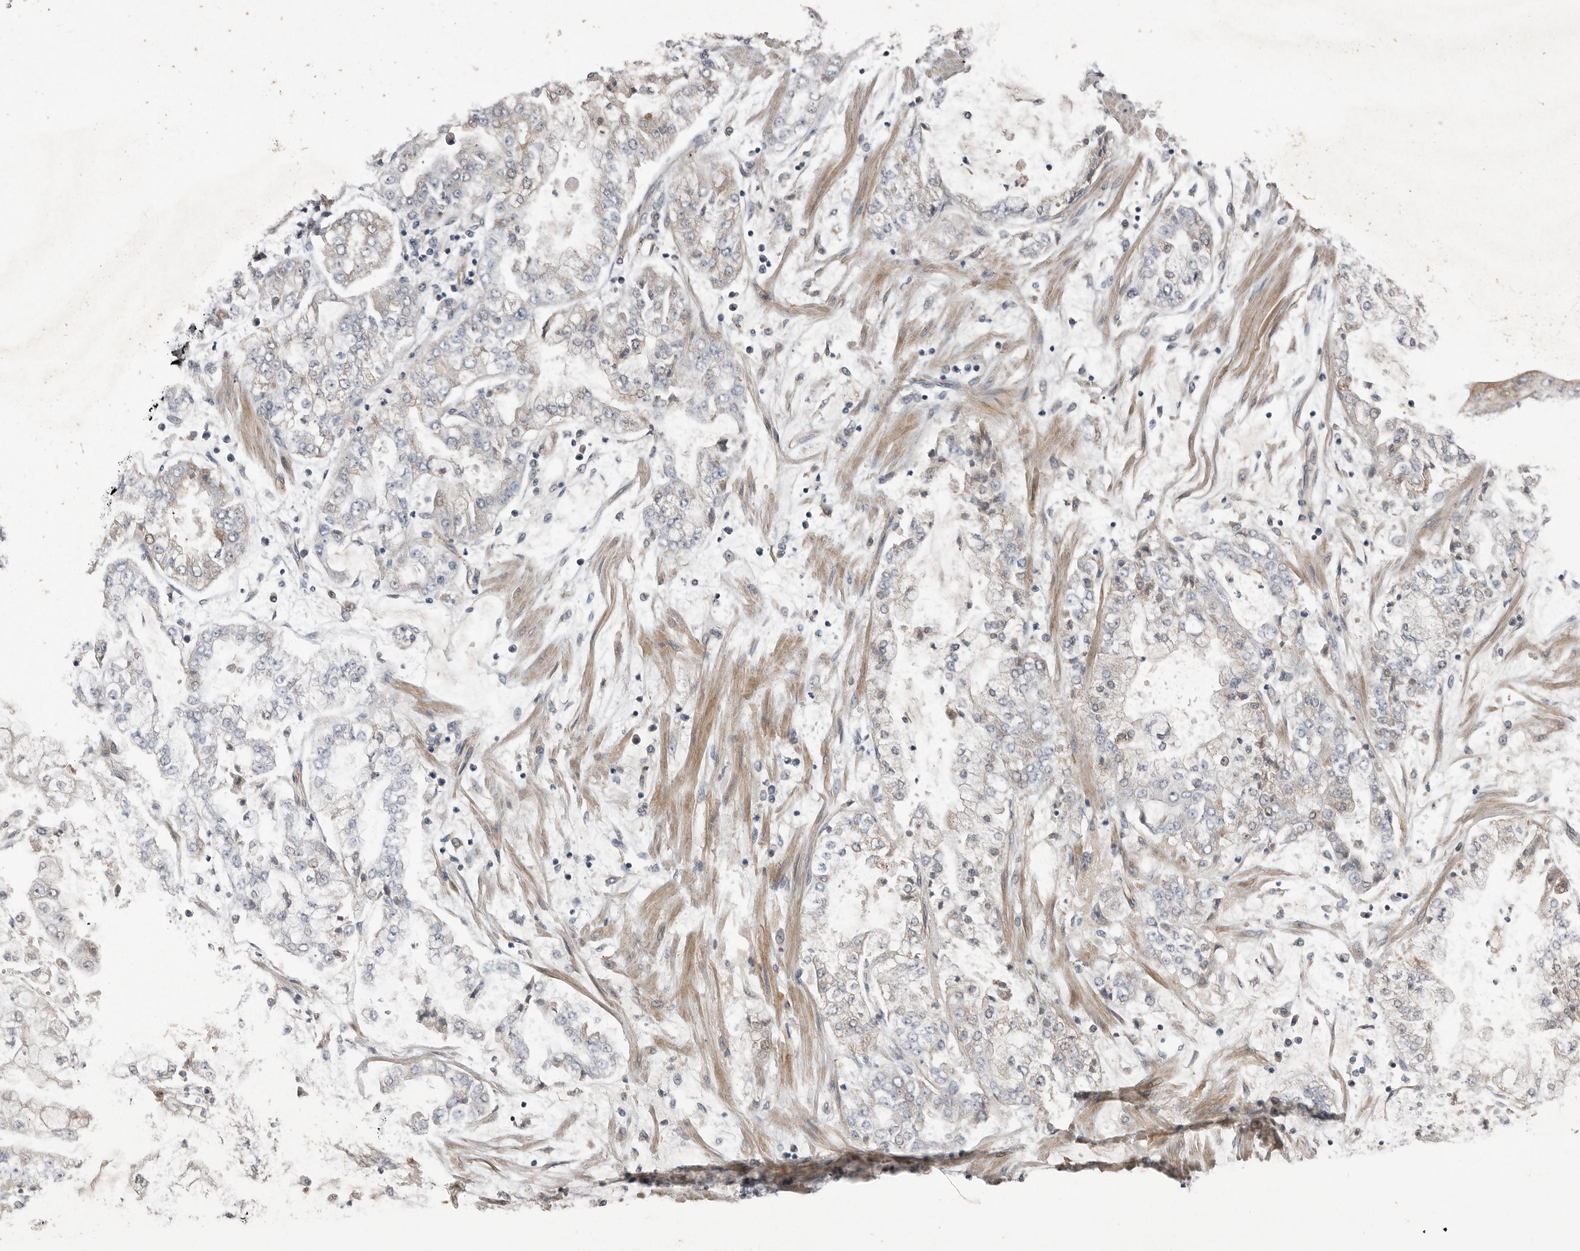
{"staining": {"intensity": "weak", "quantity": "<25%", "location": "cytoplasmic/membranous"}, "tissue": "stomach cancer", "cell_type": "Tumor cells", "image_type": "cancer", "snomed": [{"axis": "morphology", "description": "Adenocarcinoma, NOS"}, {"axis": "topography", "description": "Stomach"}], "caption": "Stomach cancer (adenocarcinoma) stained for a protein using immunohistochemistry (IHC) shows no staining tumor cells.", "gene": "RANBP17", "patient": {"sex": "male", "age": 76}}